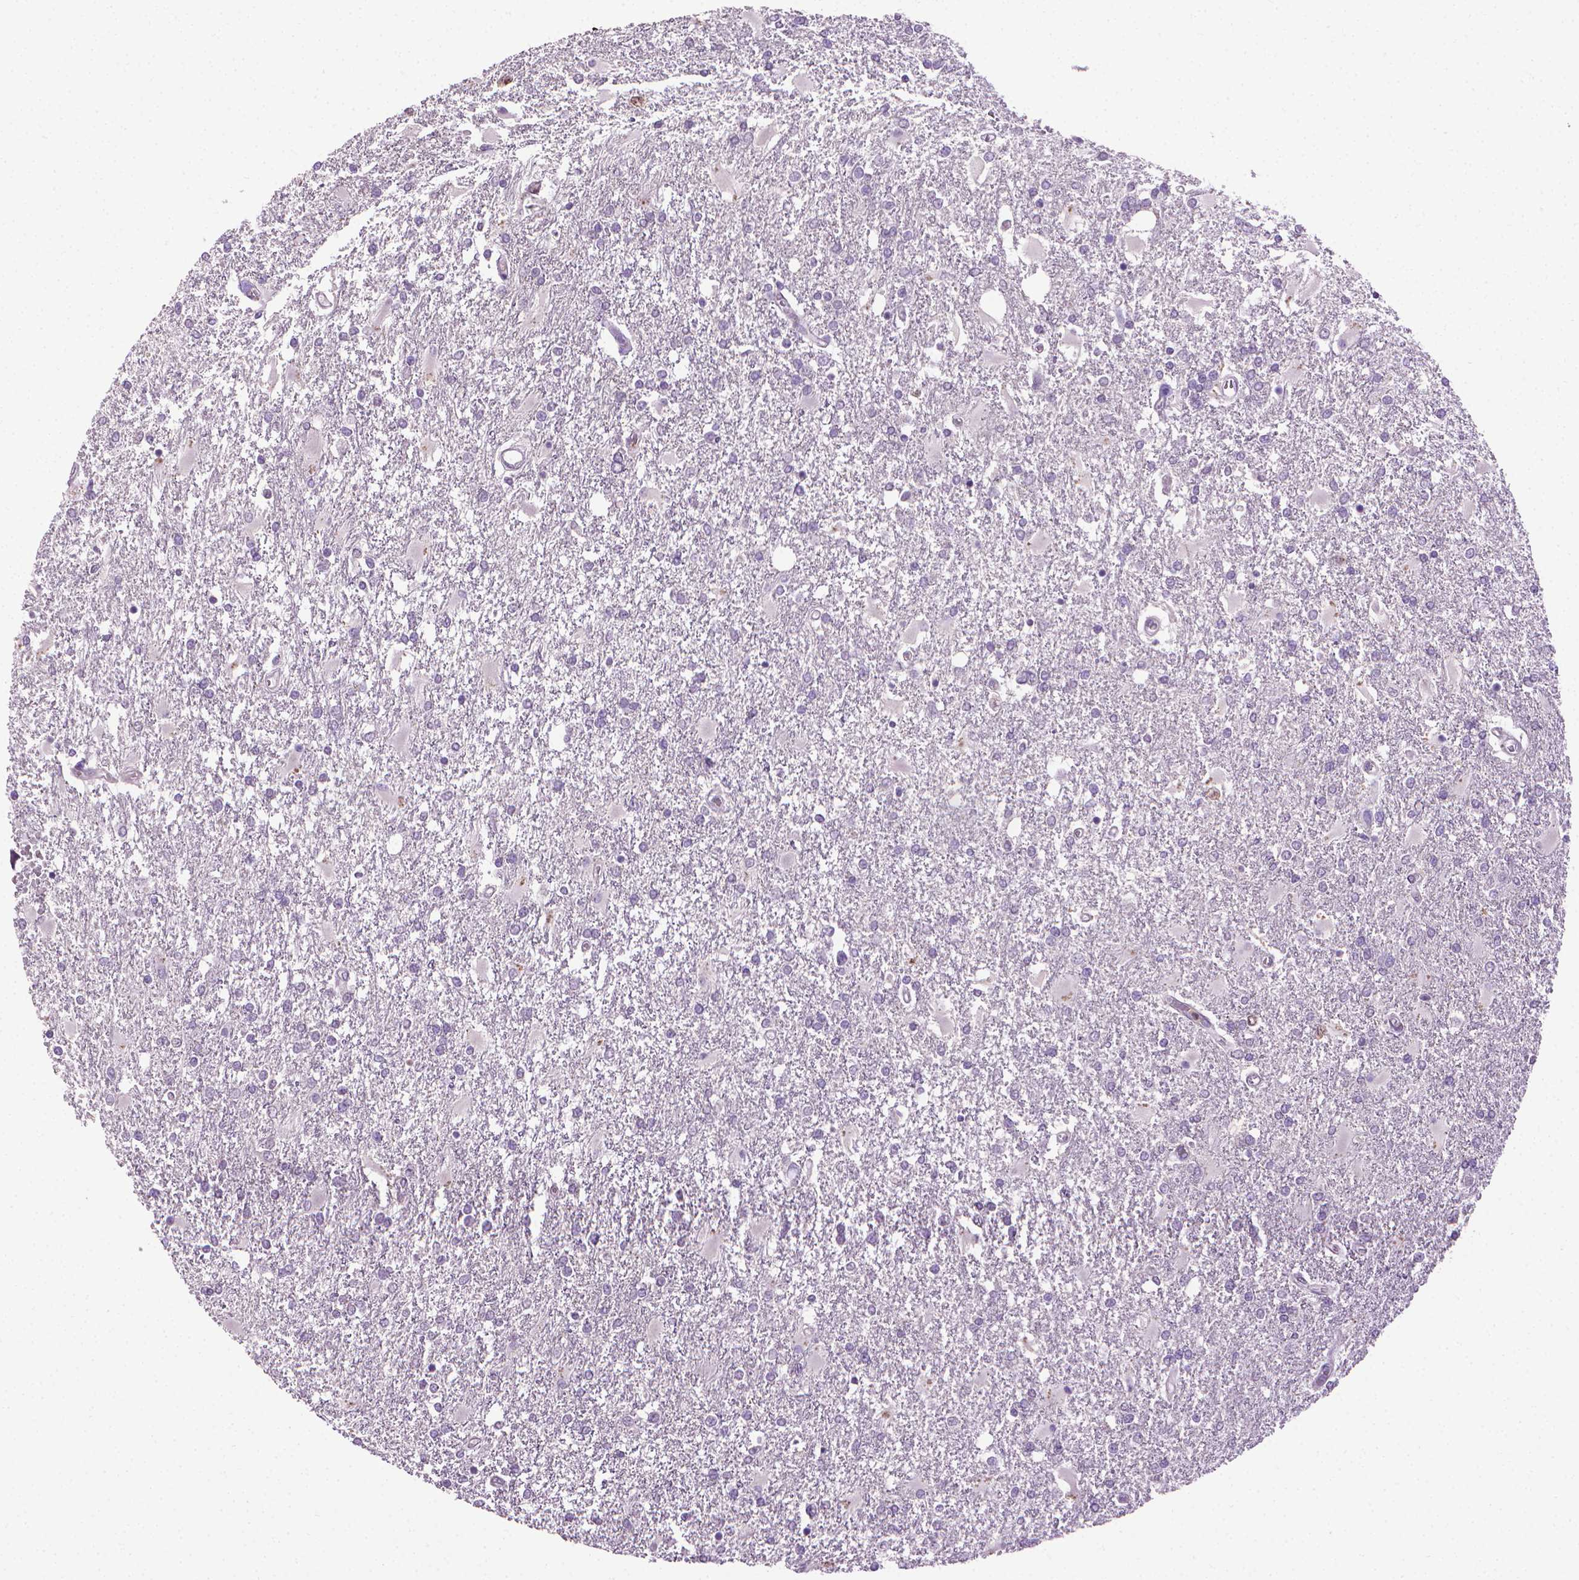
{"staining": {"intensity": "negative", "quantity": "none", "location": "none"}, "tissue": "glioma", "cell_type": "Tumor cells", "image_type": "cancer", "snomed": [{"axis": "morphology", "description": "Glioma, malignant, High grade"}, {"axis": "topography", "description": "Cerebral cortex"}], "caption": "This histopathology image is of malignant glioma (high-grade) stained with IHC to label a protein in brown with the nuclei are counter-stained blue. There is no positivity in tumor cells.", "gene": "CDKN2D", "patient": {"sex": "male", "age": 79}}